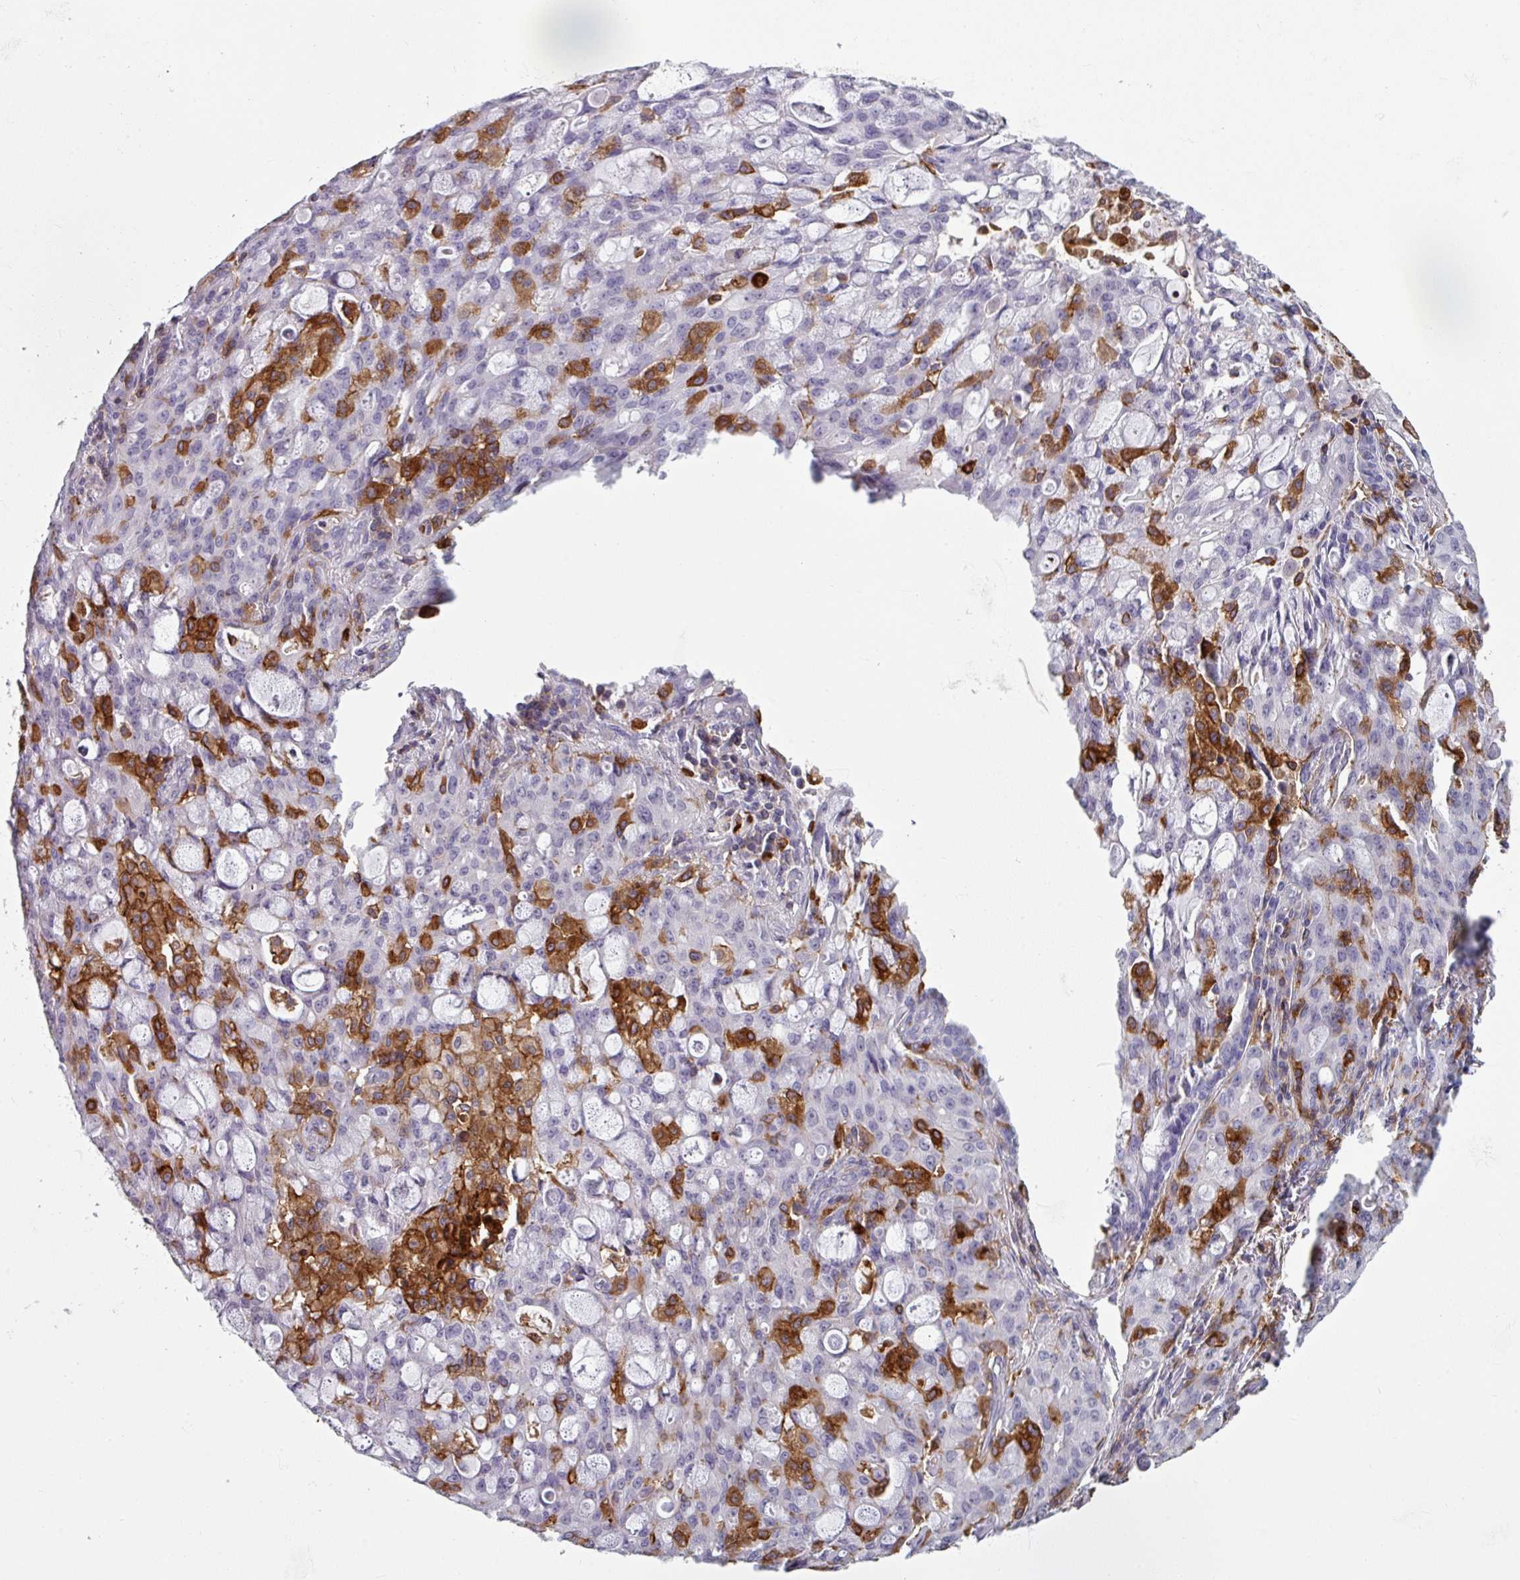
{"staining": {"intensity": "negative", "quantity": "none", "location": "none"}, "tissue": "lung cancer", "cell_type": "Tumor cells", "image_type": "cancer", "snomed": [{"axis": "morphology", "description": "Adenocarcinoma, NOS"}, {"axis": "topography", "description": "Lung"}], "caption": "Lung cancer was stained to show a protein in brown. There is no significant expression in tumor cells.", "gene": "EXOSC5", "patient": {"sex": "female", "age": 44}}